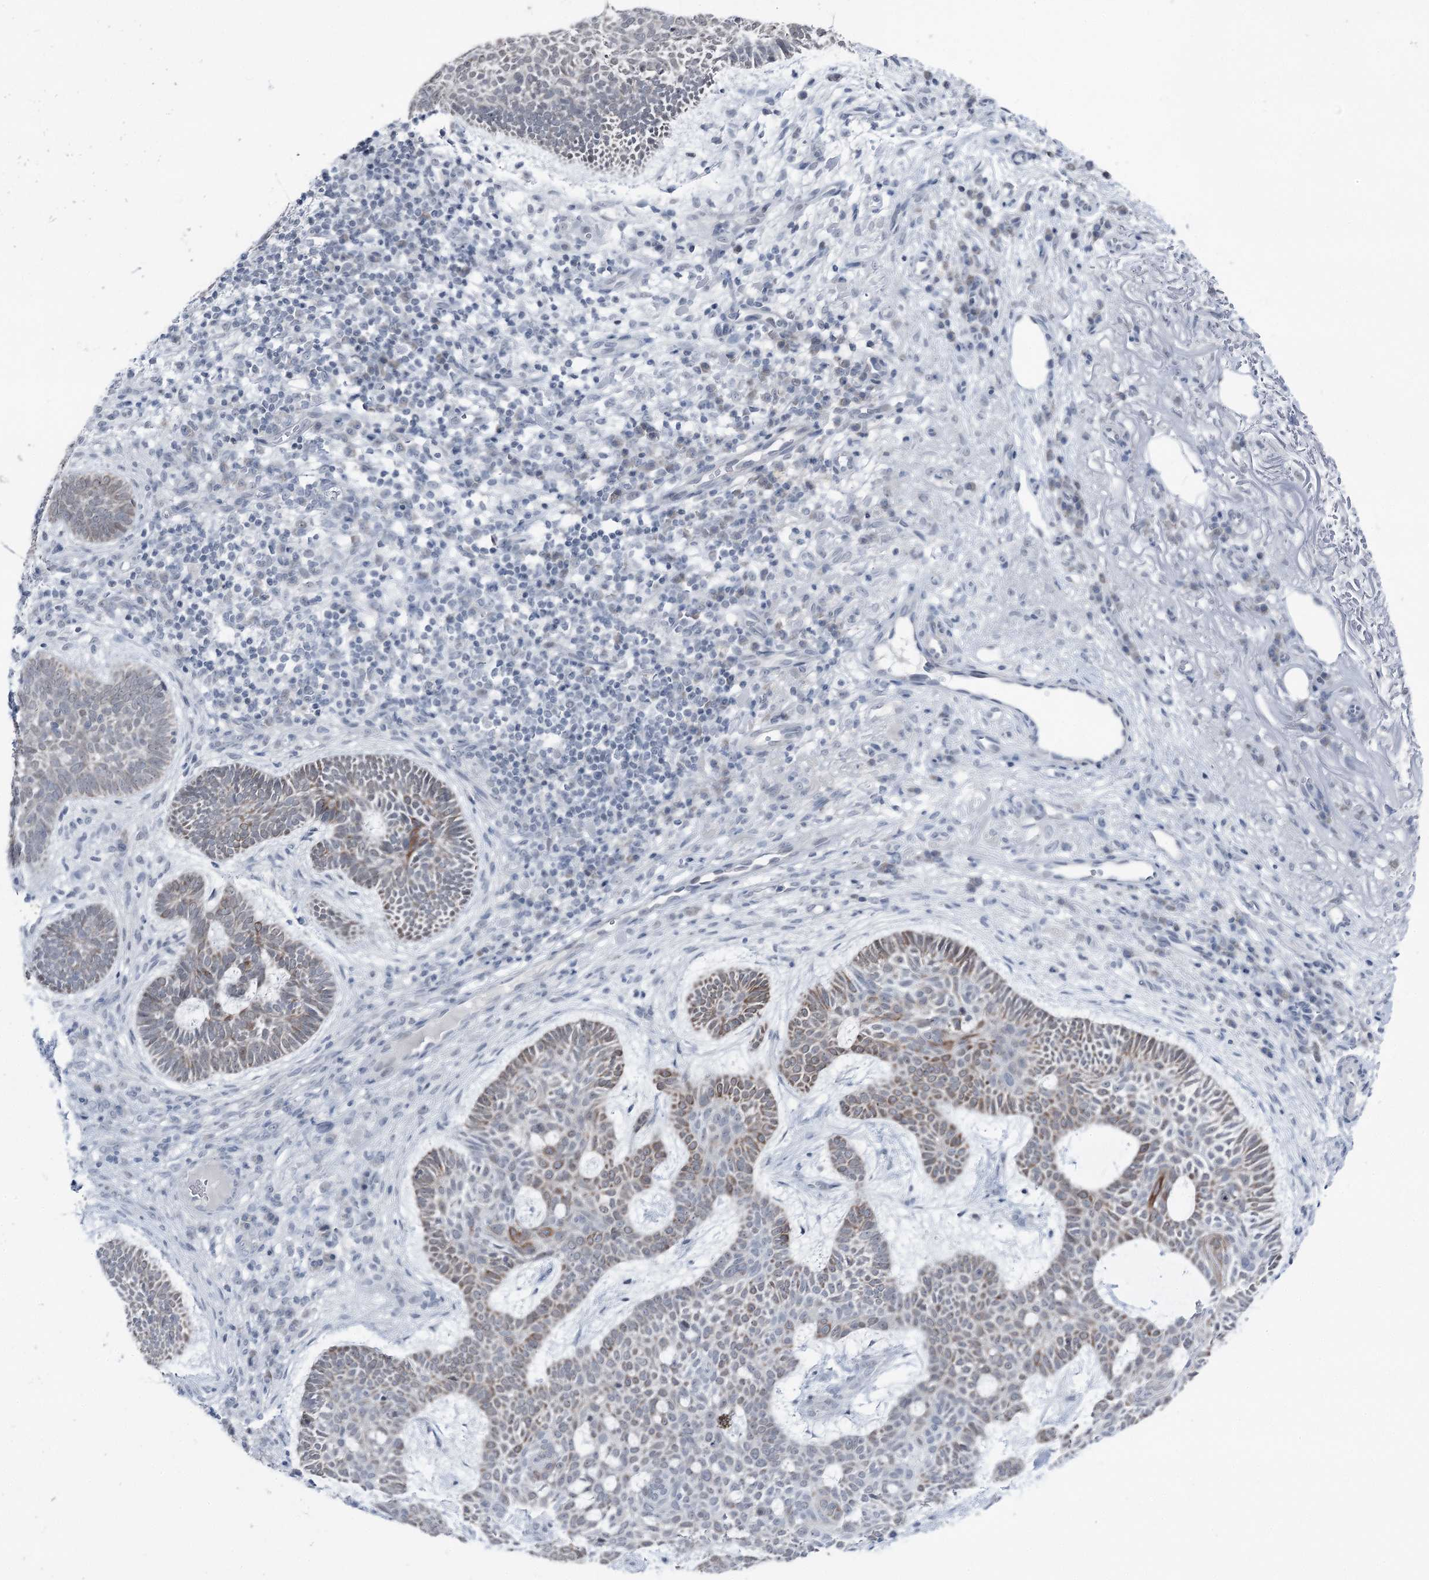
{"staining": {"intensity": "weak", "quantity": "<25%", "location": "cytoplasmic/membranous"}, "tissue": "skin cancer", "cell_type": "Tumor cells", "image_type": "cancer", "snomed": [{"axis": "morphology", "description": "Basal cell carcinoma"}, {"axis": "topography", "description": "Skin"}], "caption": "Skin basal cell carcinoma stained for a protein using immunohistochemistry displays no staining tumor cells.", "gene": "STEEP1", "patient": {"sex": "male", "age": 85}}